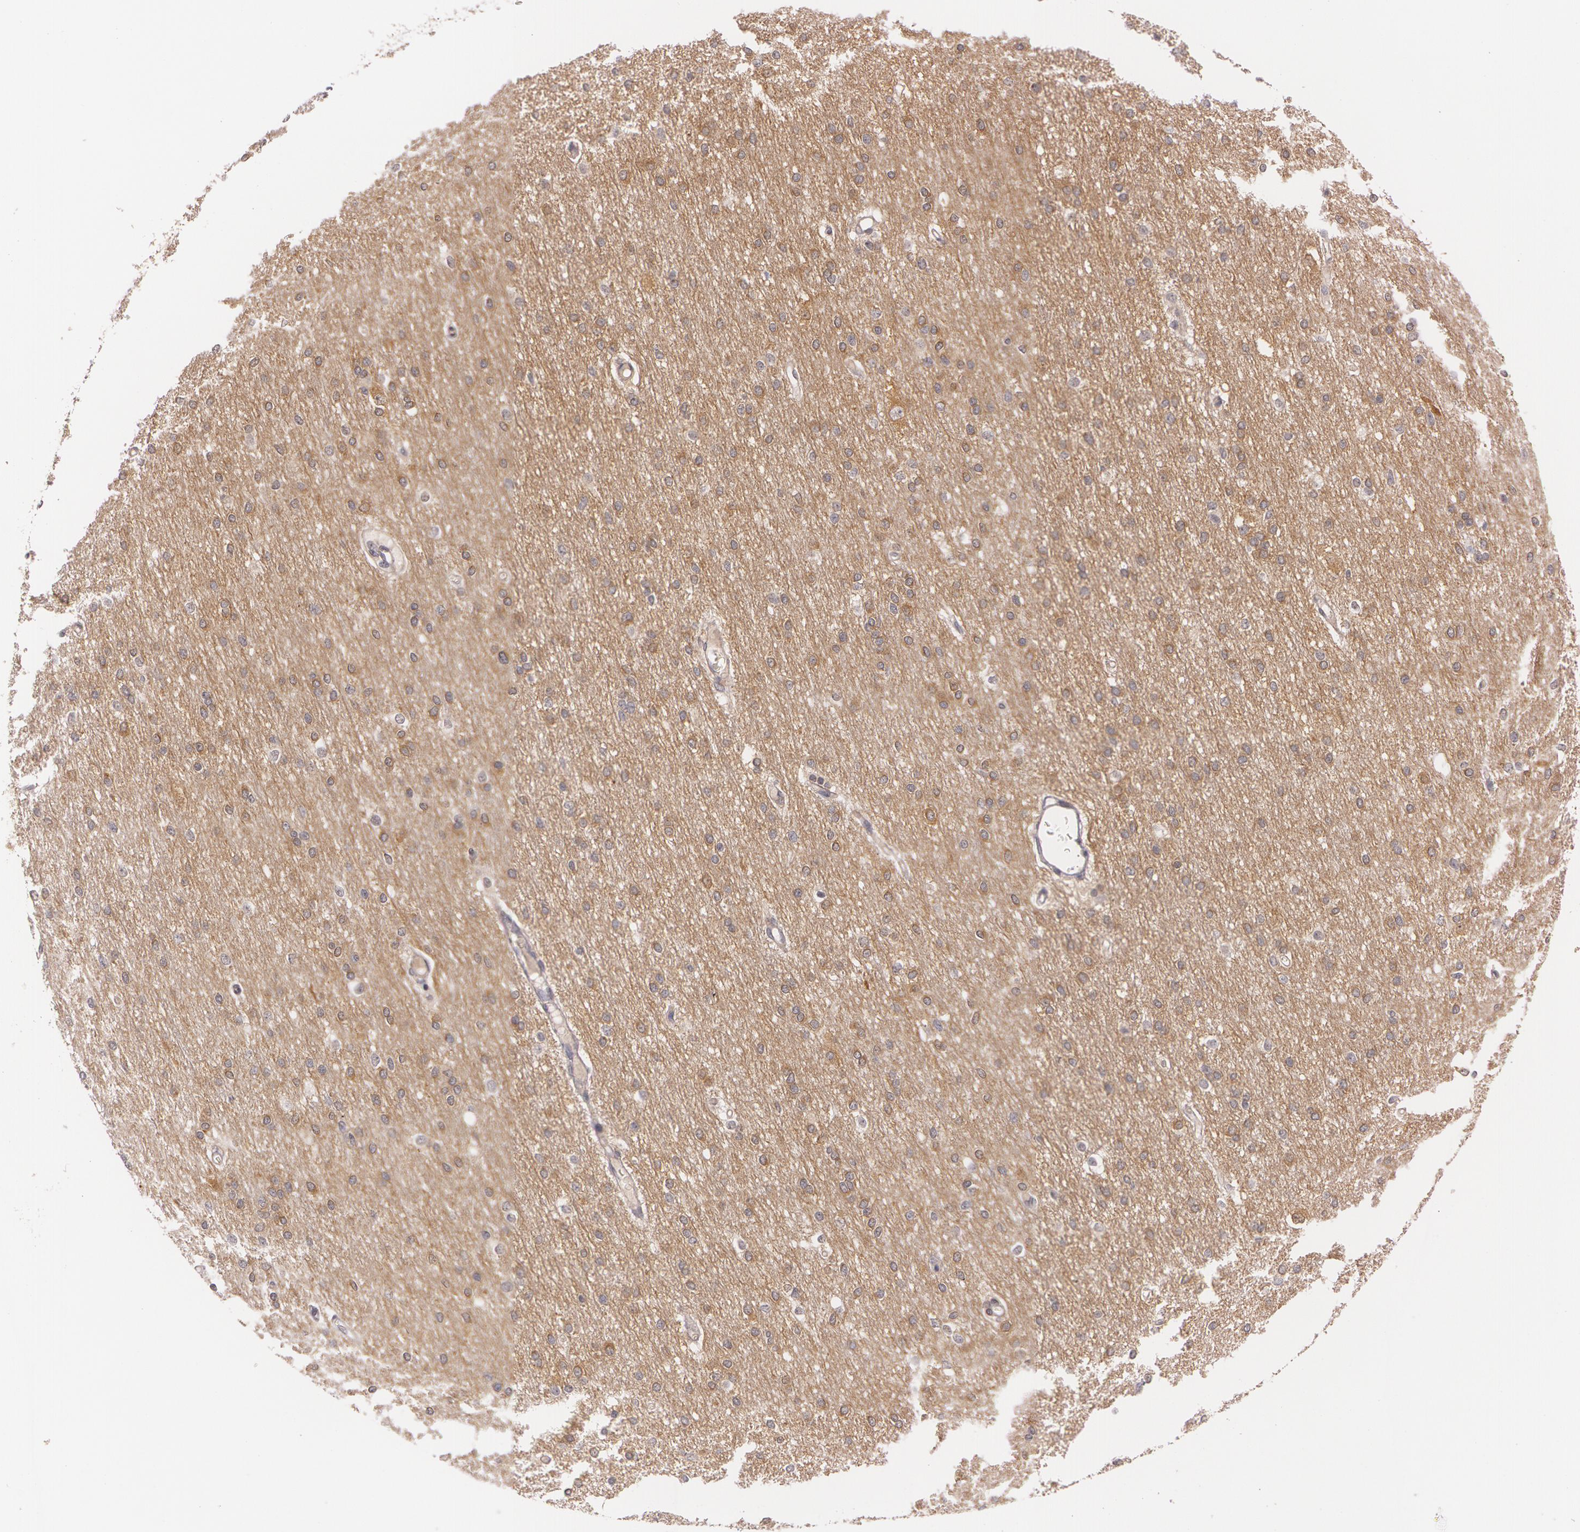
{"staining": {"intensity": "negative", "quantity": "none", "location": "none"}, "tissue": "cerebral cortex", "cell_type": "Endothelial cells", "image_type": "normal", "snomed": [{"axis": "morphology", "description": "Normal tissue, NOS"}, {"axis": "morphology", "description": "Inflammation, NOS"}, {"axis": "topography", "description": "Cerebral cortex"}], "caption": "This is an immunohistochemistry (IHC) micrograph of normal human cerebral cortex. There is no positivity in endothelial cells.", "gene": "ATG2B", "patient": {"sex": "male", "age": 6}}